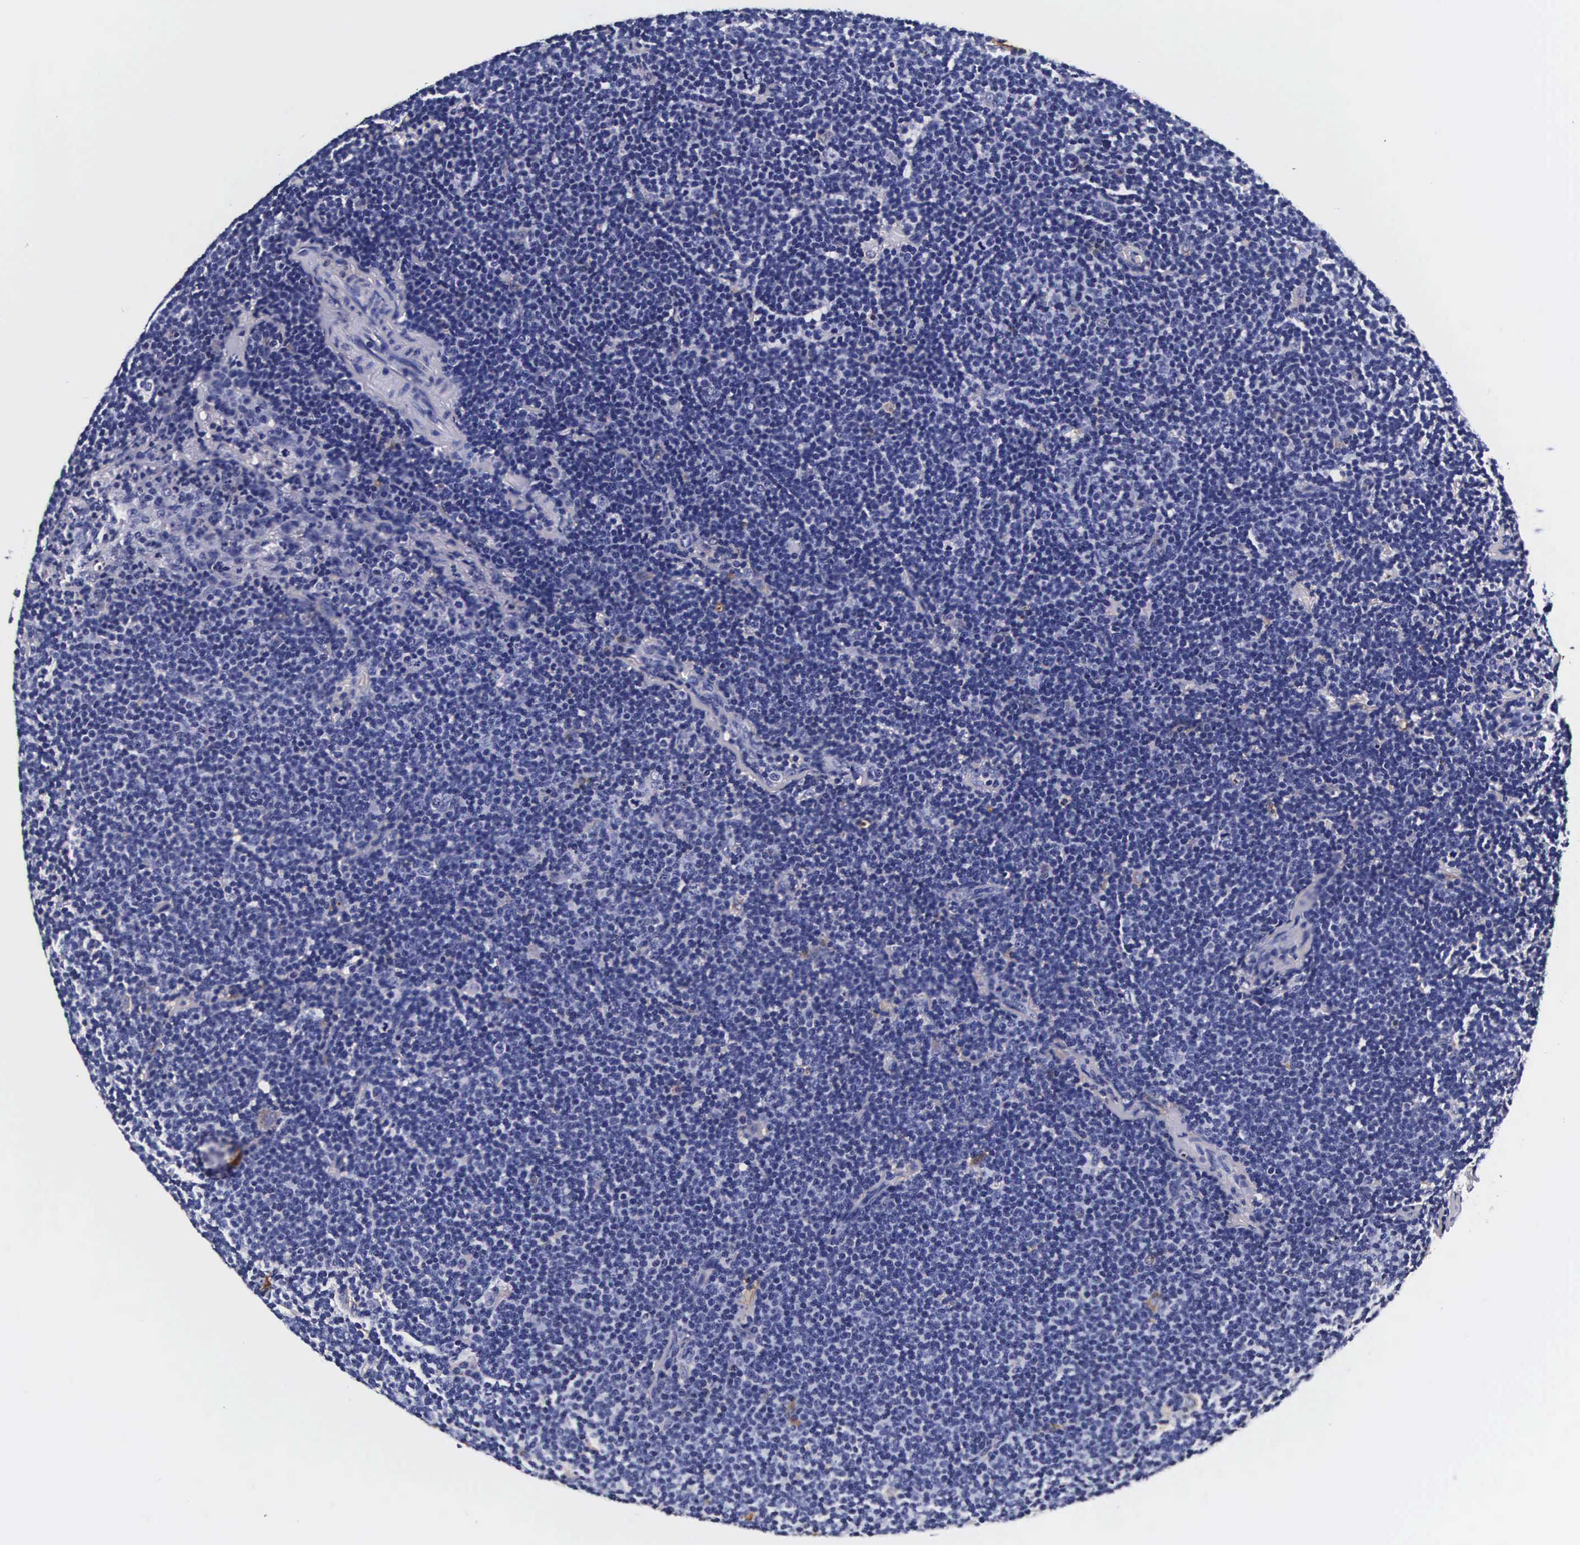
{"staining": {"intensity": "negative", "quantity": "none", "location": "none"}, "tissue": "lymphoma", "cell_type": "Tumor cells", "image_type": "cancer", "snomed": [{"axis": "morphology", "description": "Malignant lymphoma, non-Hodgkin's type, Low grade"}, {"axis": "topography", "description": "Lymph node"}], "caption": "This is an IHC histopathology image of human malignant lymphoma, non-Hodgkin's type (low-grade). There is no staining in tumor cells.", "gene": "CTSB", "patient": {"sex": "male", "age": 65}}